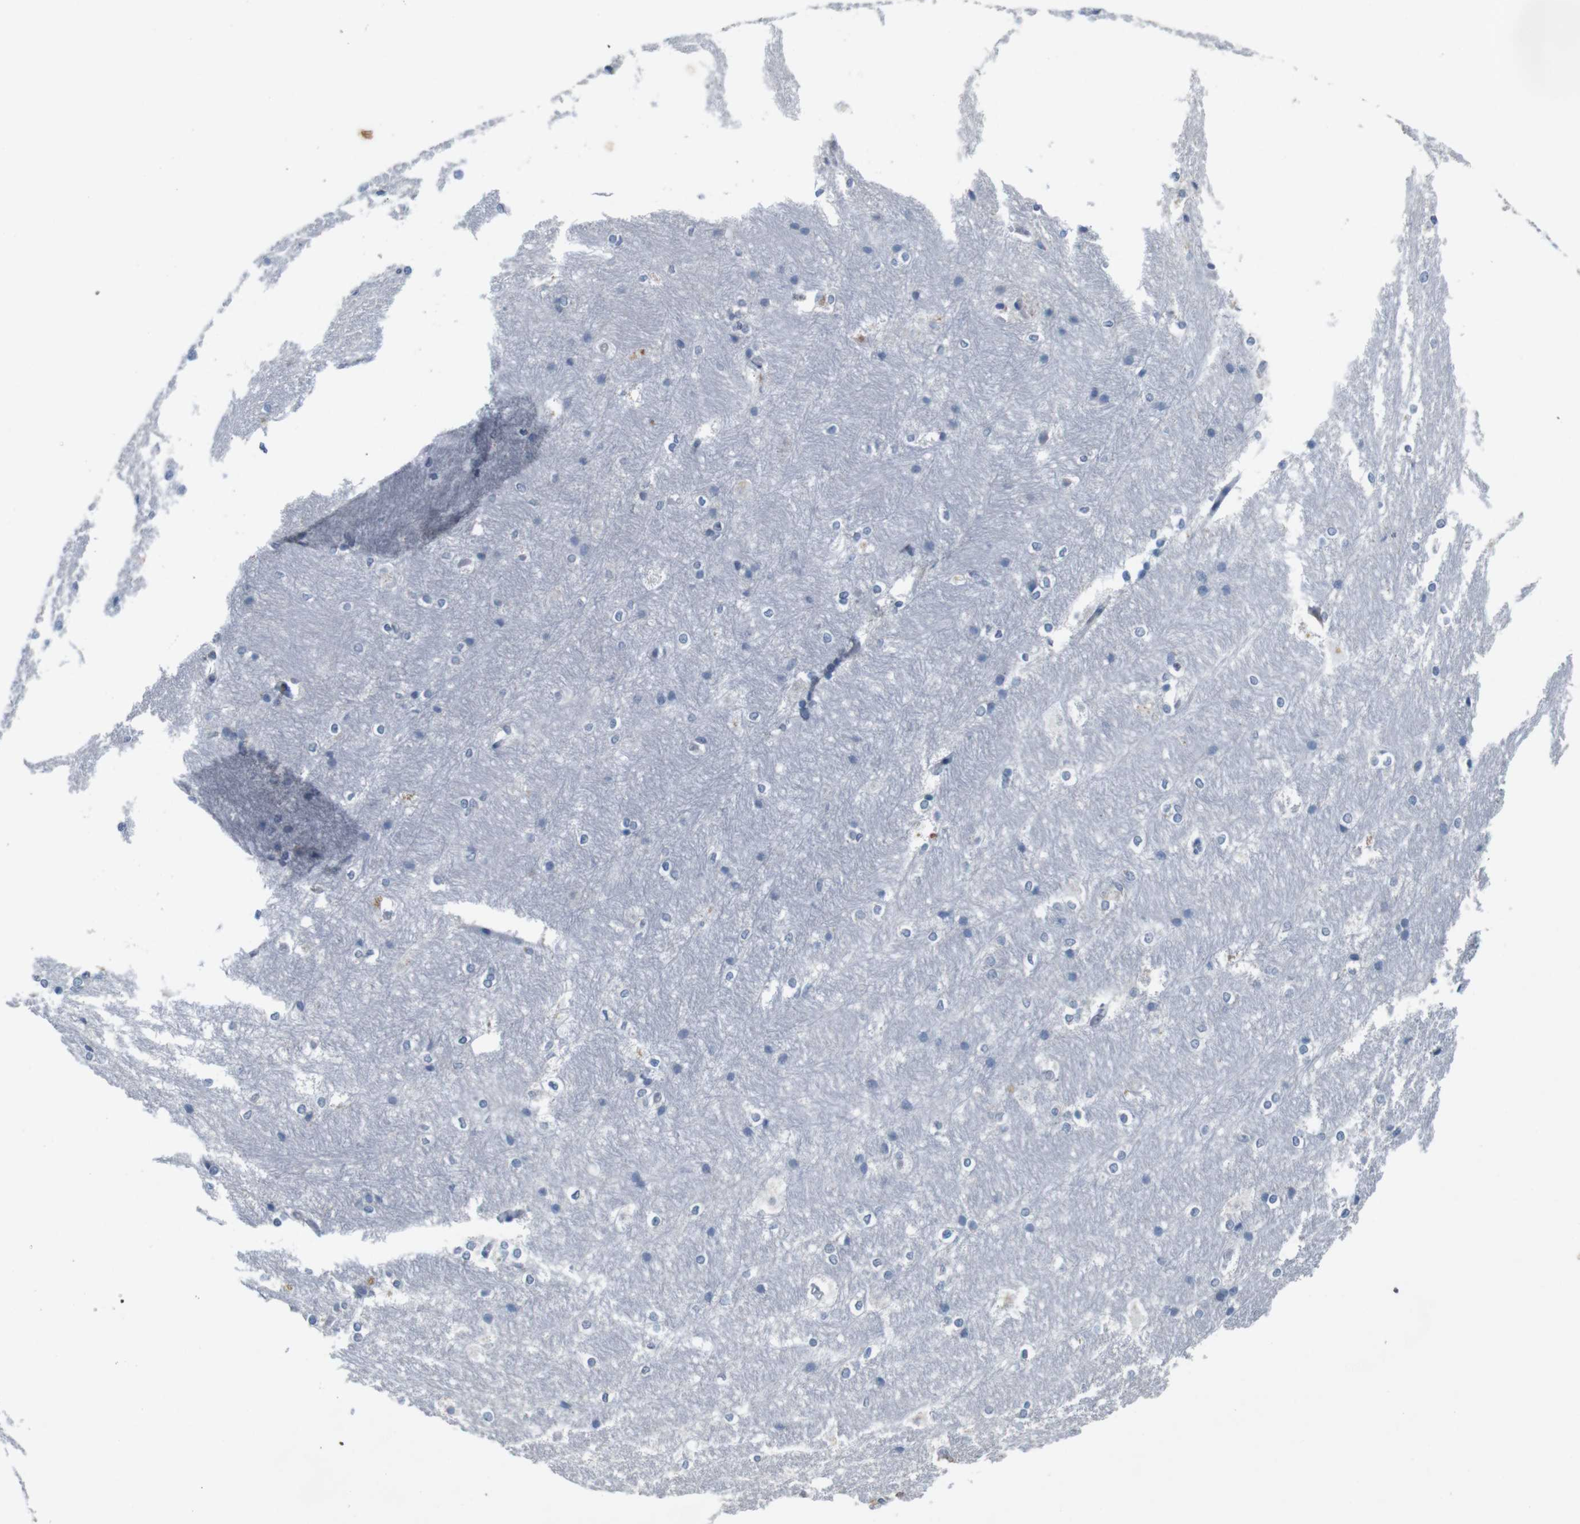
{"staining": {"intensity": "negative", "quantity": "none", "location": "none"}, "tissue": "hippocampus", "cell_type": "Glial cells", "image_type": "normal", "snomed": [{"axis": "morphology", "description": "Normal tissue, NOS"}, {"axis": "topography", "description": "Hippocampus"}], "caption": "High power microscopy histopathology image of an IHC histopathology image of normal hippocampus, revealing no significant expression in glial cells.", "gene": "SLC2A8", "patient": {"sex": "female", "age": 19}}